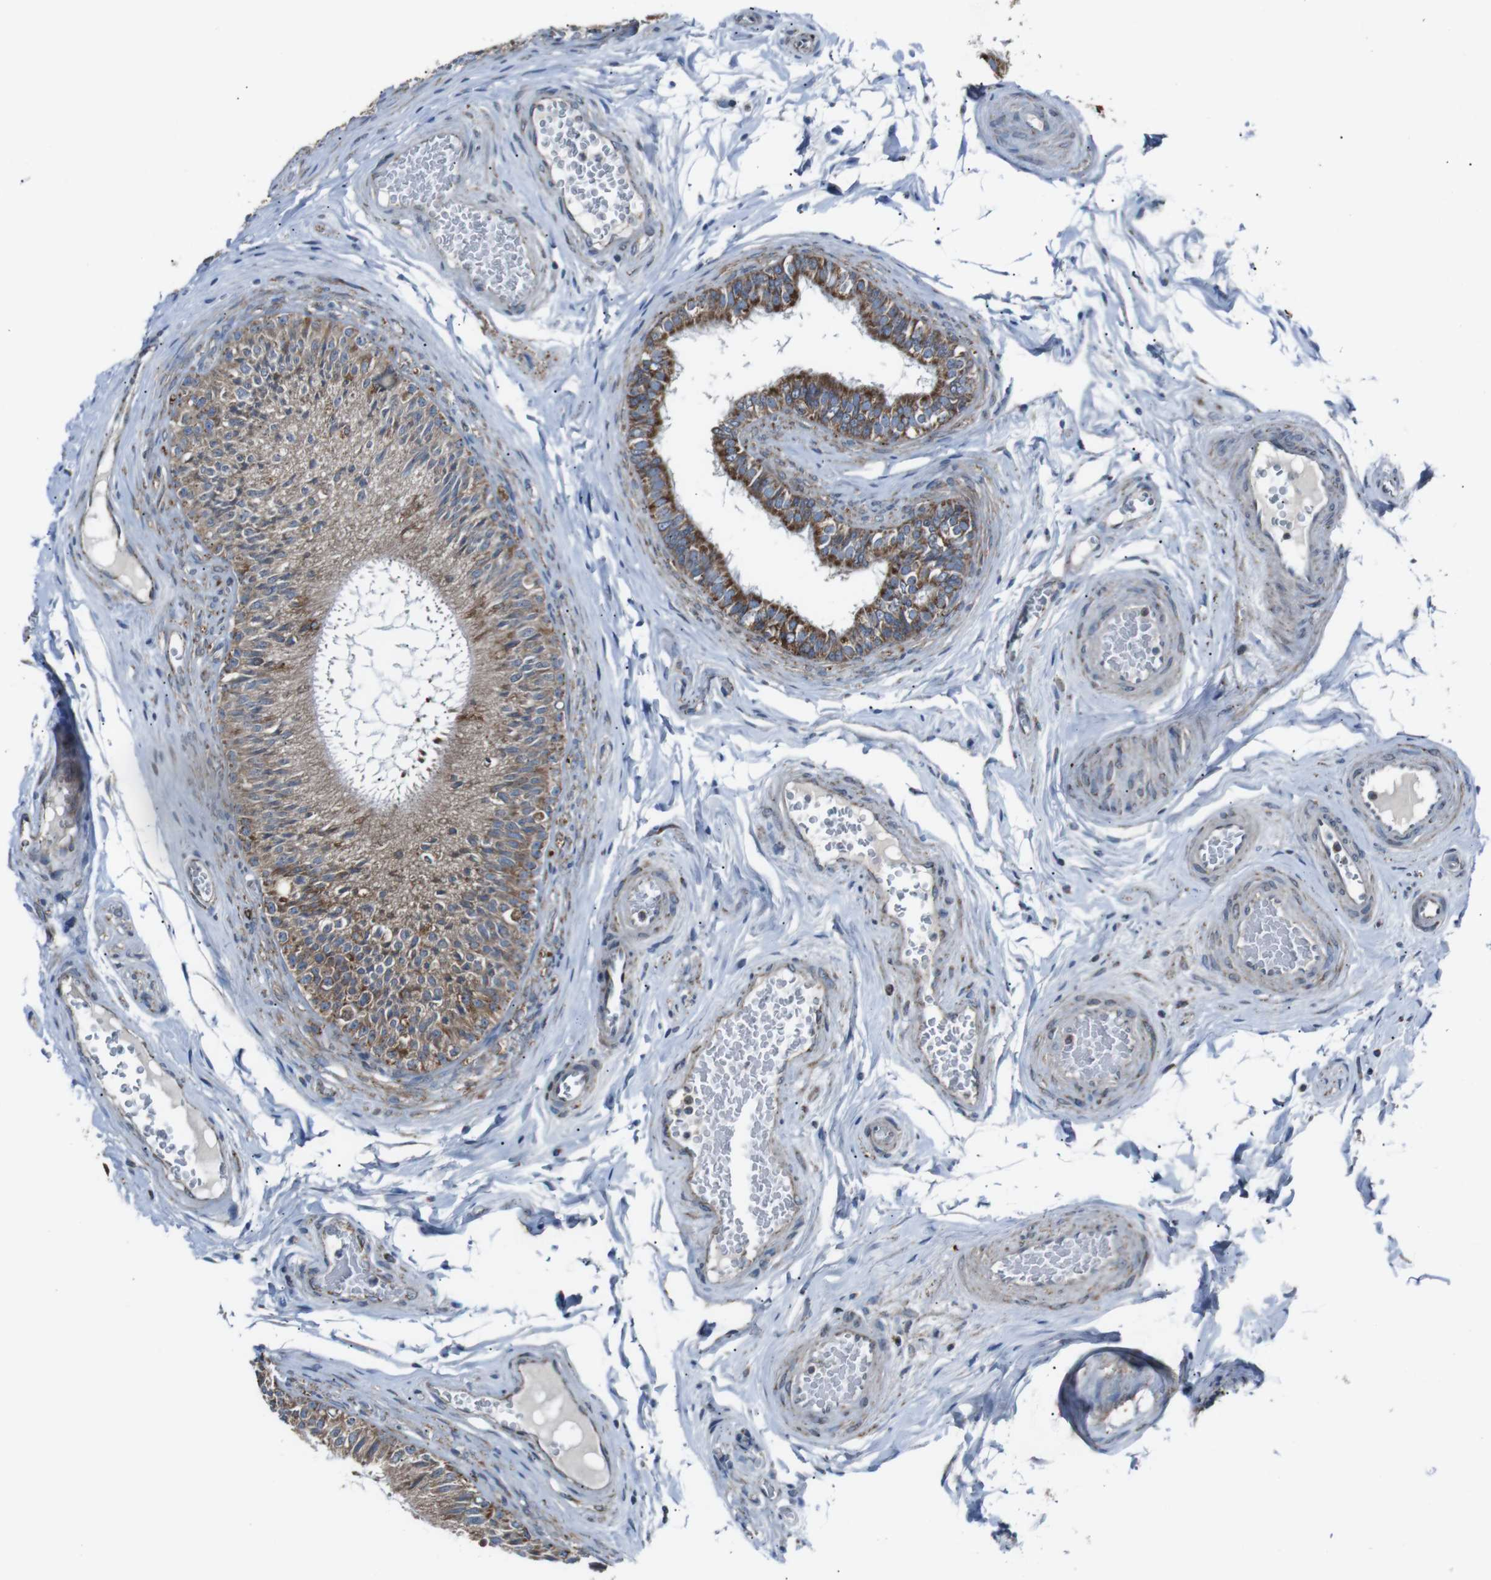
{"staining": {"intensity": "moderate", "quantity": ">75%", "location": "cytoplasmic/membranous"}, "tissue": "epididymis", "cell_type": "Glandular cells", "image_type": "normal", "snomed": [{"axis": "morphology", "description": "Normal tissue, NOS"}, {"axis": "topography", "description": "Testis"}, {"axis": "topography", "description": "Epididymis"}], "caption": "Glandular cells reveal medium levels of moderate cytoplasmic/membranous positivity in about >75% of cells in normal epididymis. Nuclei are stained in blue.", "gene": "CISD2", "patient": {"sex": "male", "age": 36}}